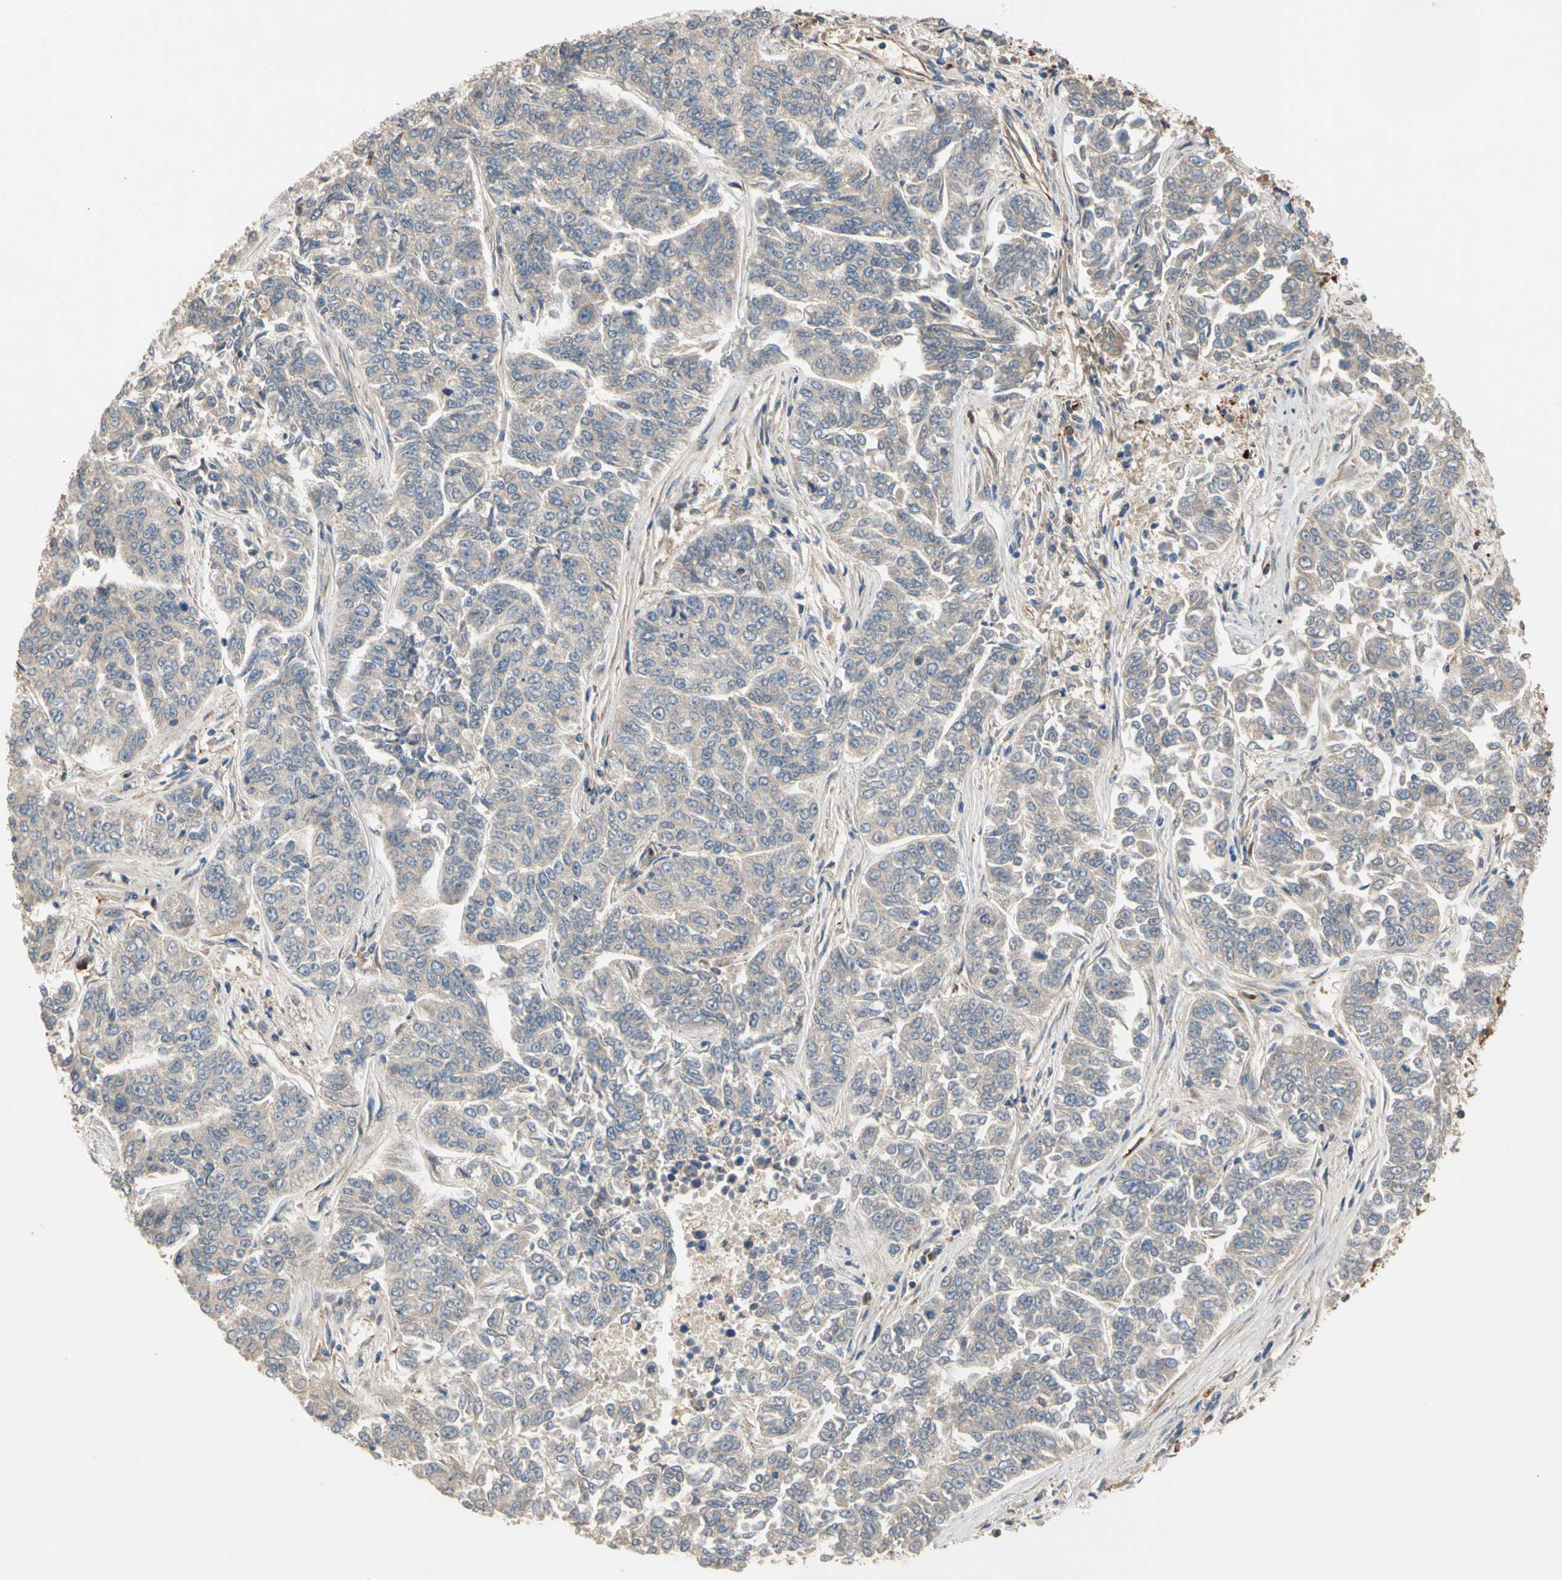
{"staining": {"intensity": "weak", "quantity": "25%-75%", "location": "cytoplasmic/membranous"}, "tissue": "lung cancer", "cell_type": "Tumor cells", "image_type": "cancer", "snomed": [{"axis": "morphology", "description": "Adenocarcinoma, NOS"}, {"axis": "topography", "description": "Lung"}], "caption": "The immunohistochemical stain highlights weak cytoplasmic/membranous positivity in tumor cells of lung cancer (adenocarcinoma) tissue. Immunohistochemistry stains the protein in brown and the nuclei are stained blue.", "gene": "FGD6", "patient": {"sex": "male", "age": 84}}